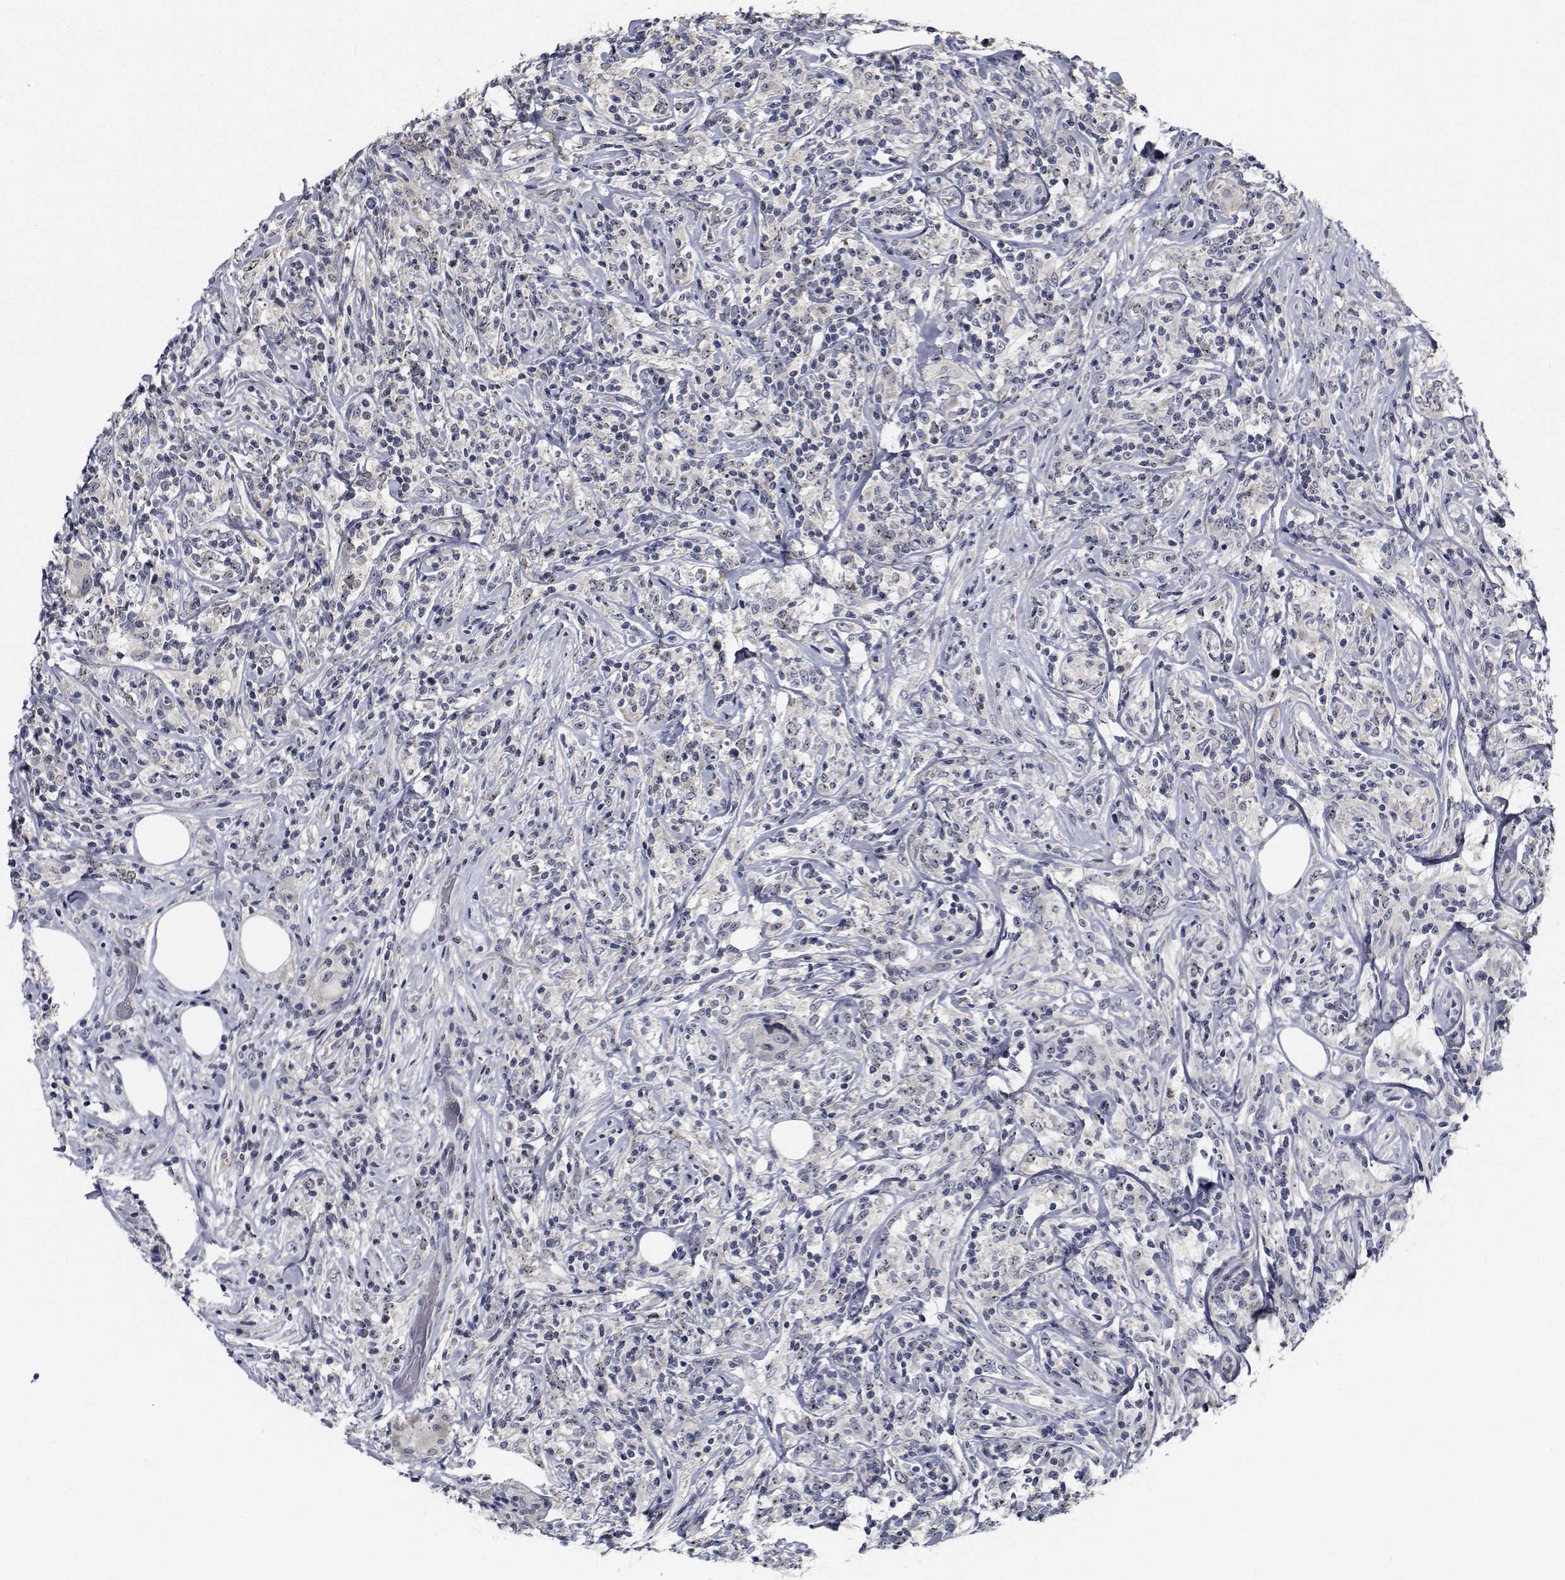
{"staining": {"intensity": "negative", "quantity": "none", "location": "none"}, "tissue": "lymphoma", "cell_type": "Tumor cells", "image_type": "cancer", "snomed": [{"axis": "morphology", "description": "Malignant lymphoma, non-Hodgkin's type, High grade"}, {"axis": "topography", "description": "Lymph node"}], "caption": "This is an immunohistochemistry (IHC) histopathology image of lymphoma. There is no expression in tumor cells.", "gene": "NVL", "patient": {"sex": "female", "age": 84}}